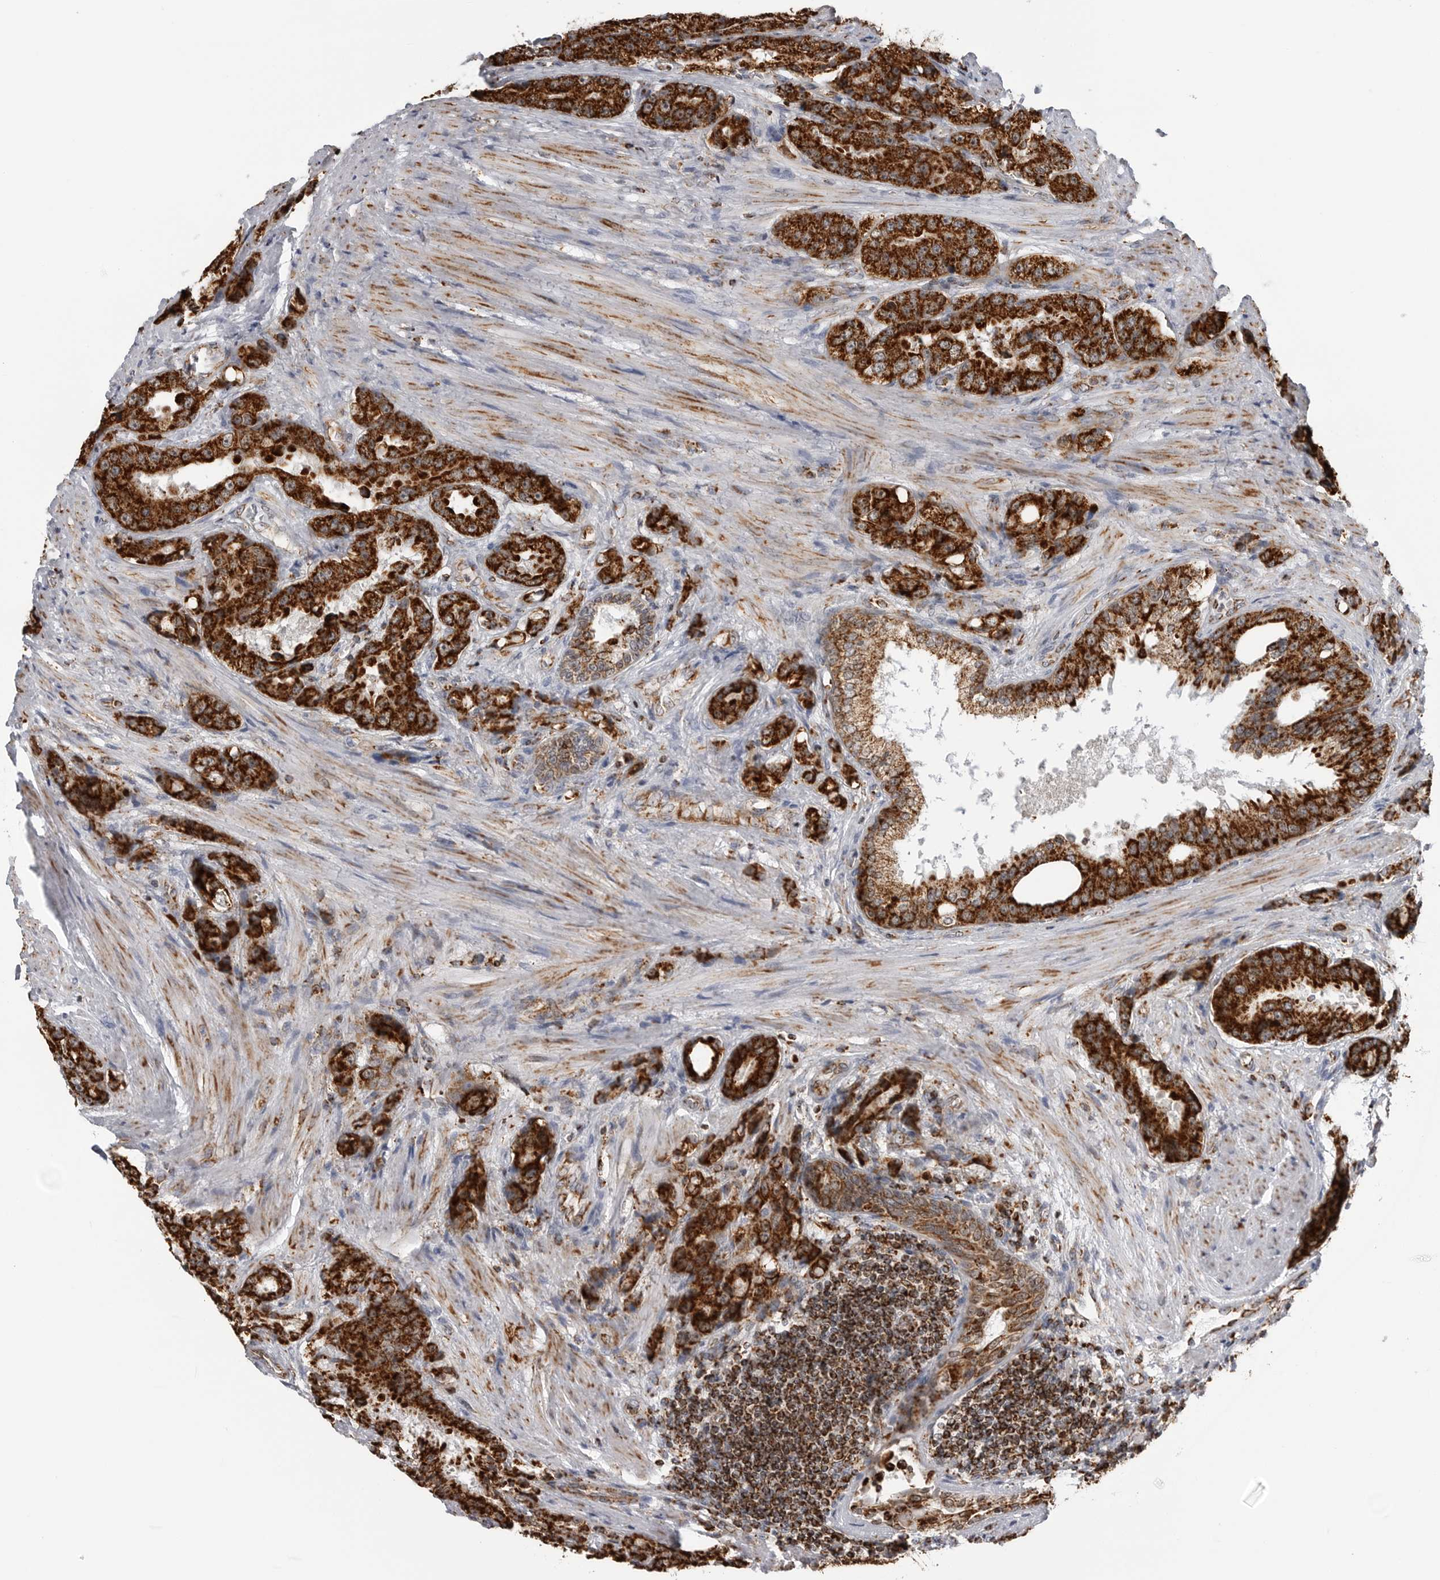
{"staining": {"intensity": "strong", "quantity": ">75%", "location": "cytoplasmic/membranous"}, "tissue": "prostate cancer", "cell_type": "Tumor cells", "image_type": "cancer", "snomed": [{"axis": "morphology", "description": "Adenocarcinoma, High grade"}, {"axis": "topography", "description": "Prostate"}], "caption": "IHC of high-grade adenocarcinoma (prostate) reveals high levels of strong cytoplasmic/membranous positivity in about >75% of tumor cells.", "gene": "COX5A", "patient": {"sex": "male", "age": 60}}